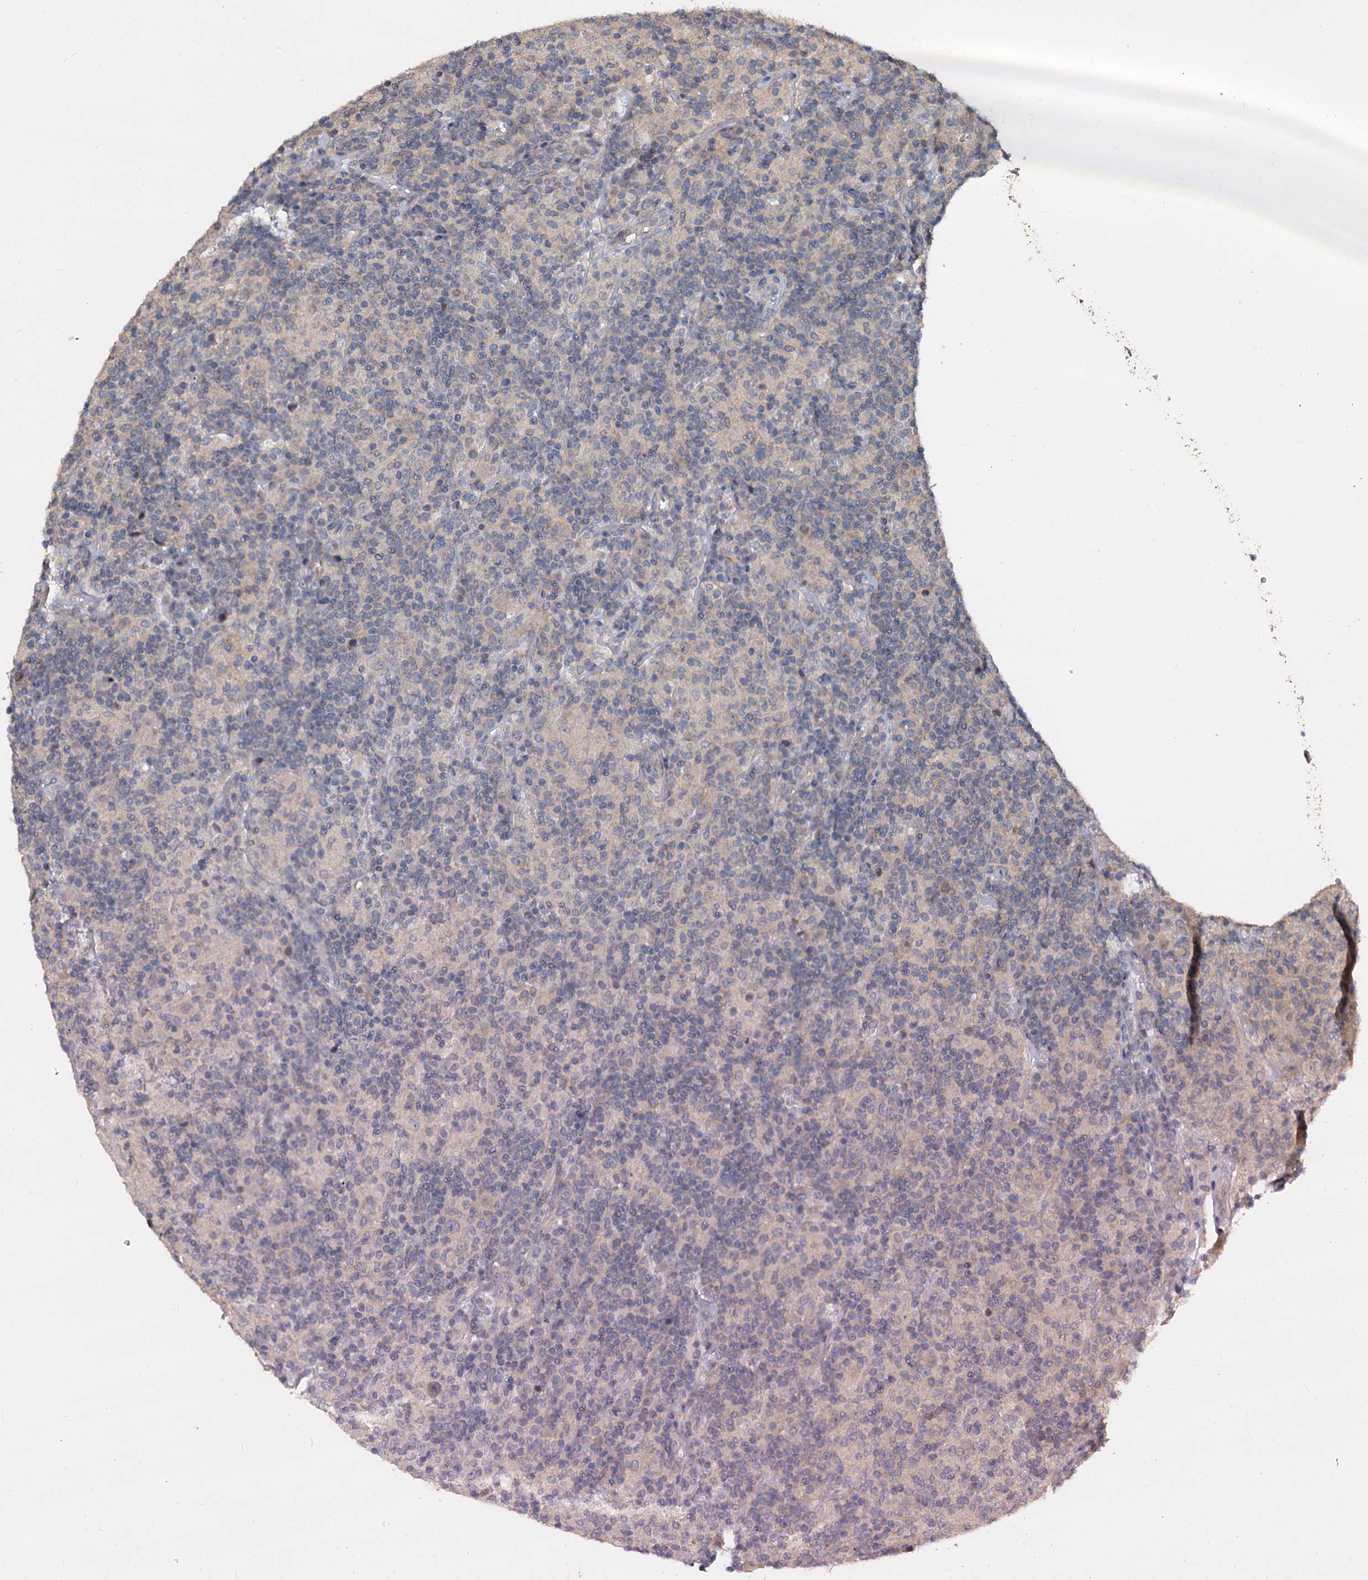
{"staining": {"intensity": "negative", "quantity": "none", "location": "none"}, "tissue": "lymphoma", "cell_type": "Tumor cells", "image_type": "cancer", "snomed": [{"axis": "morphology", "description": "Hodgkin's disease, NOS"}, {"axis": "topography", "description": "Lymph node"}], "caption": "This is an immunohistochemistry (IHC) image of Hodgkin's disease. There is no staining in tumor cells.", "gene": "CCDC184", "patient": {"sex": "male", "age": 70}}